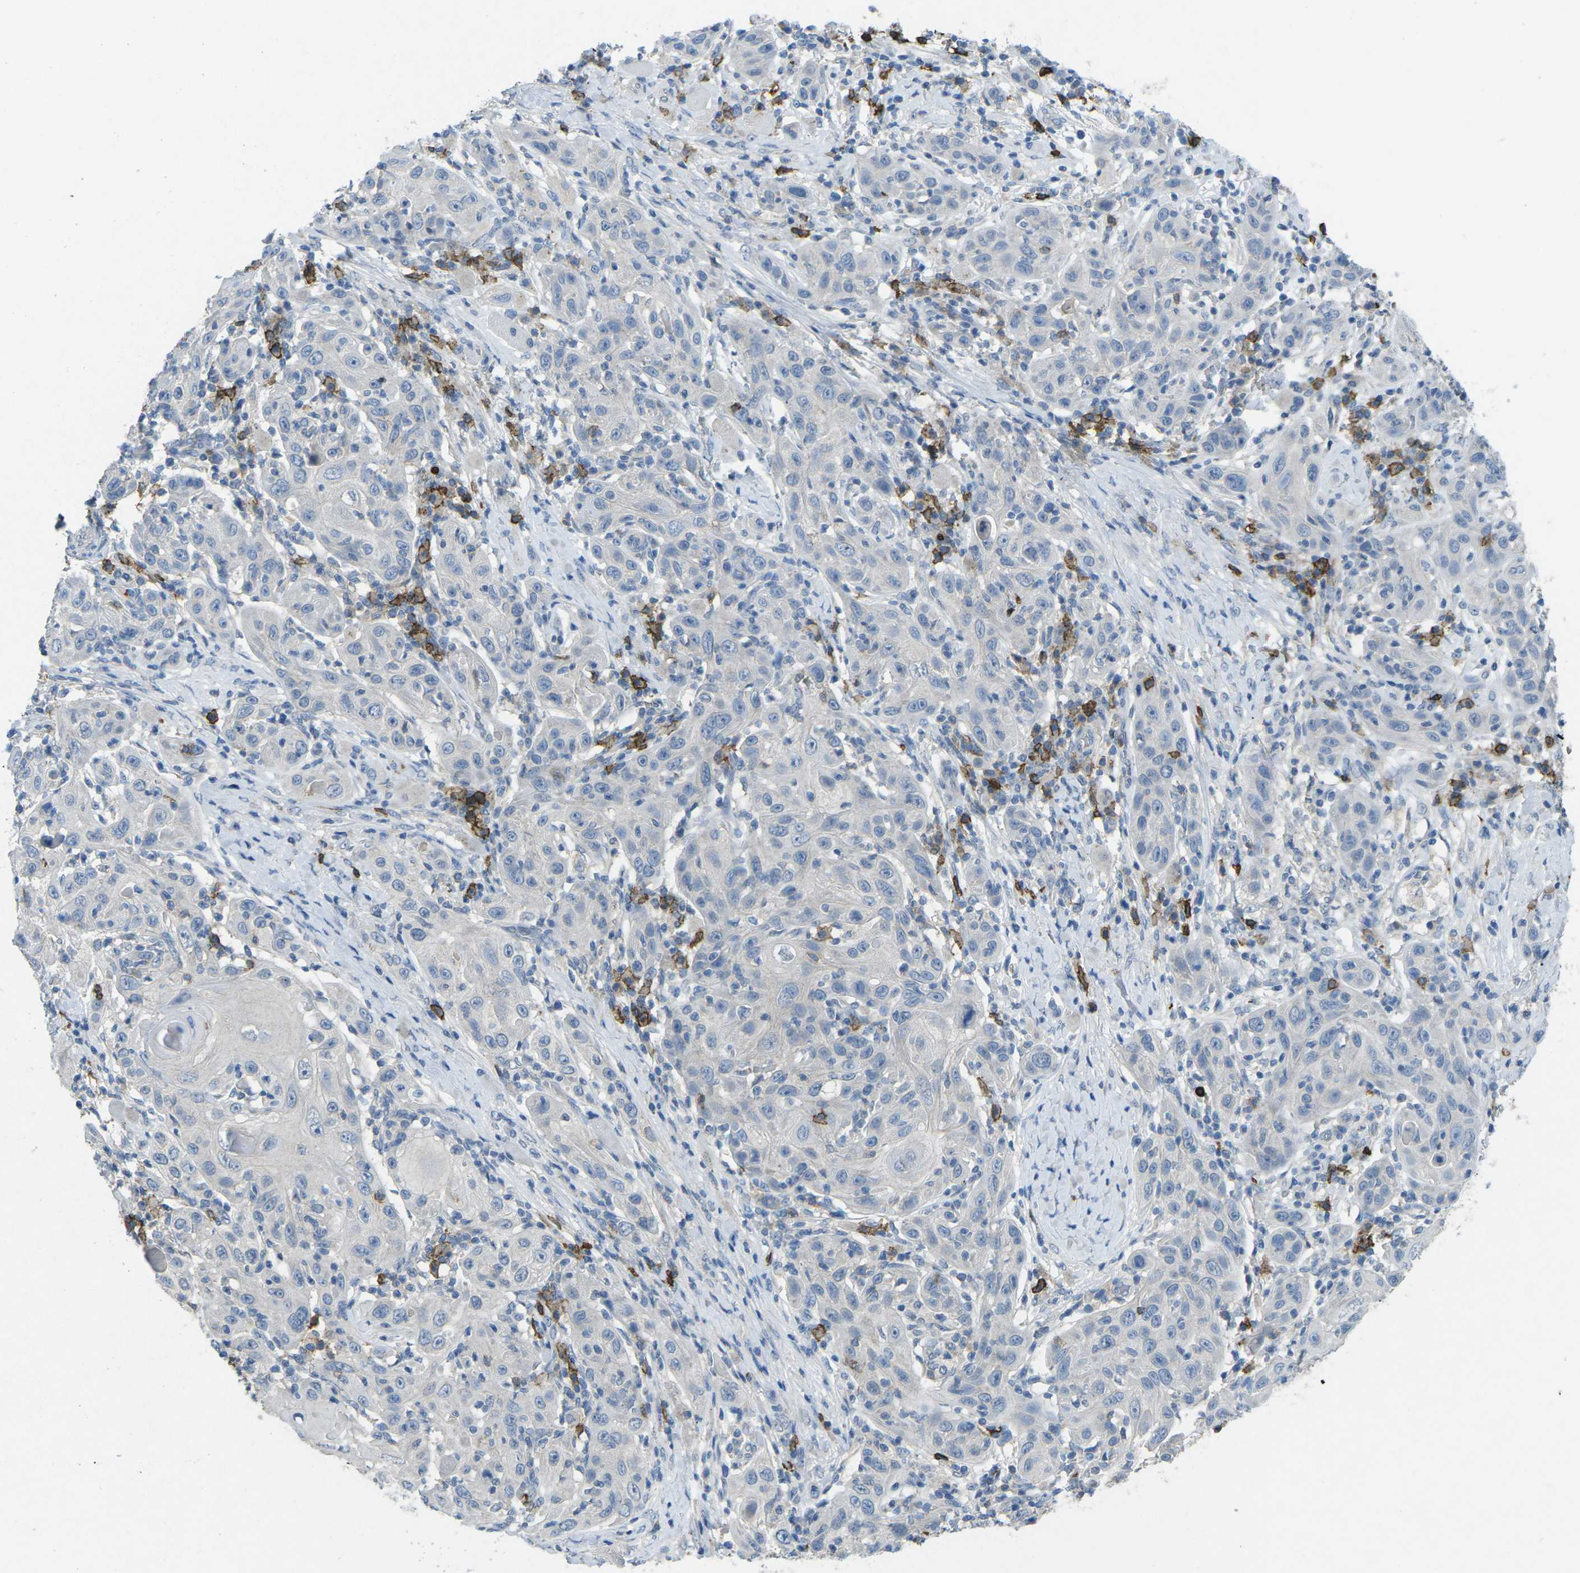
{"staining": {"intensity": "negative", "quantity": "none", "location": "none"}, "tissue": "skin cancer", "cell_type": "Tumor cells", "image_type": "cancer", "snomed": [{"axis": "morphology", "description": "Squamous cell carcinoma, NOS"}, {"axis": "topography", "description": "Skin"}], "caption": "Skin squamous cell carcinoma stained for a protein using immunohistochemistry demonstrates no positivity tumor cells.", "gene": "CD19", "patient": {"sex": "female", "age": 88}}